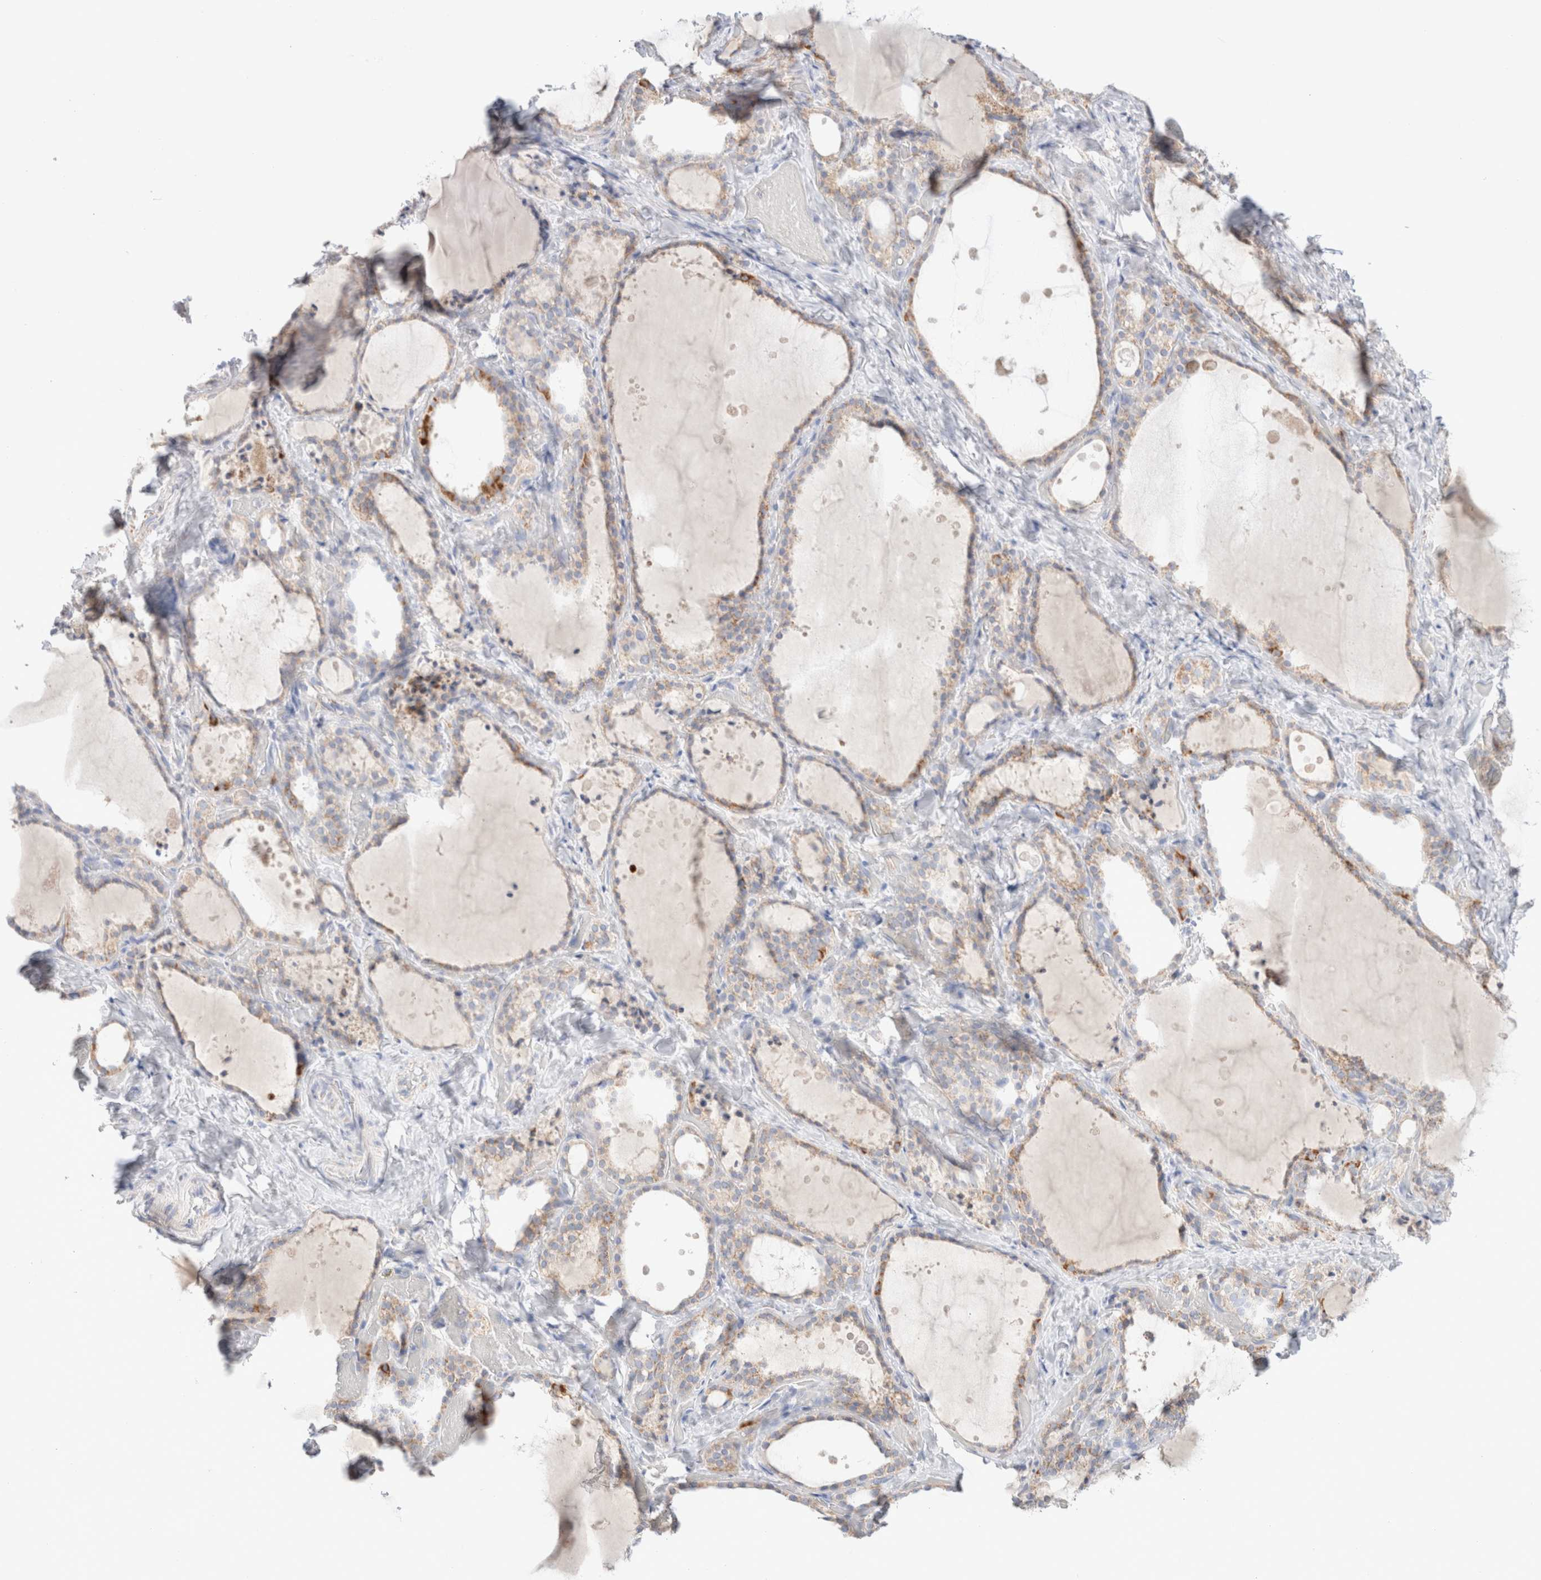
{"staining": {"intensity": "moderate", "quantity": "25%-75%", "location": "cytoplasmic/membranous"}, "tissue": "thyroid gland", "cell_type": "Glandular cells", "image_type": "normal", "snomed": [{"axis": "morphology", "description": "Normal tissue, NOS"}, {"axis": "topography", "description": "Thyroid gland"}], "caption": "Protein expression analysis of benign thyroid gland displays moderate cytoplasmic/membranous staining in about 25%-75% of glandular cells.", "gene": "ATP6V1C1", "patient": {"sex": "female", "age": 44}}